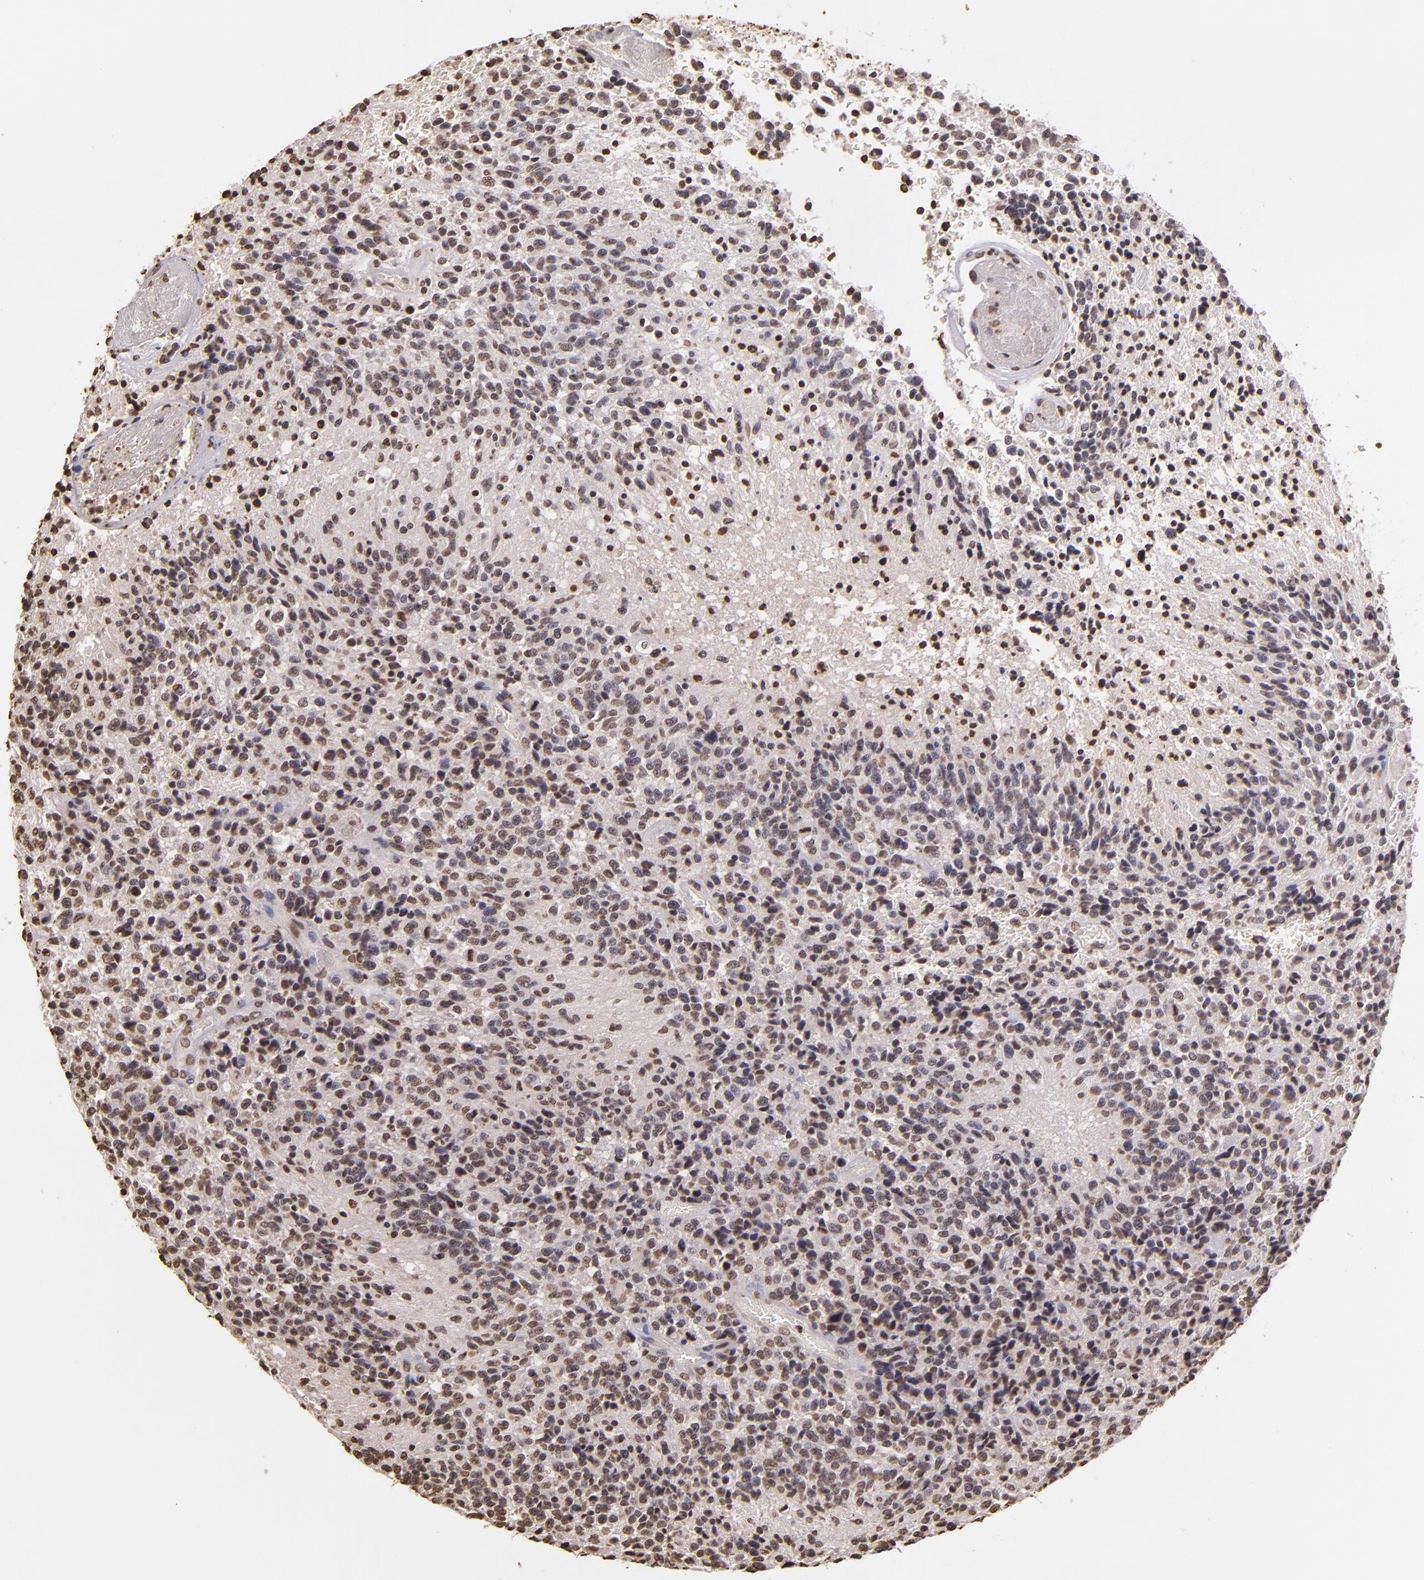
{"staining": {"intensity": "moderate", "quantity": ">75%", "location": "nuclear"}, "tissue": "glioma", "cell_type": "Tumor cells", "image_type": "cancer", "snomed": [{"axis": "morphology", "description": "Glioma, malignant, High grade"}, {"axis": "topography", "description": "Brain"}], "caption": "Immunohistochemical staining of human malignant high-grade glioma demonstrates medium levels of moderate nuclear expression in approximately >75% of tumor cells.", "gene": "LBX1", "patient": {"sex": "male", "age": 36}}